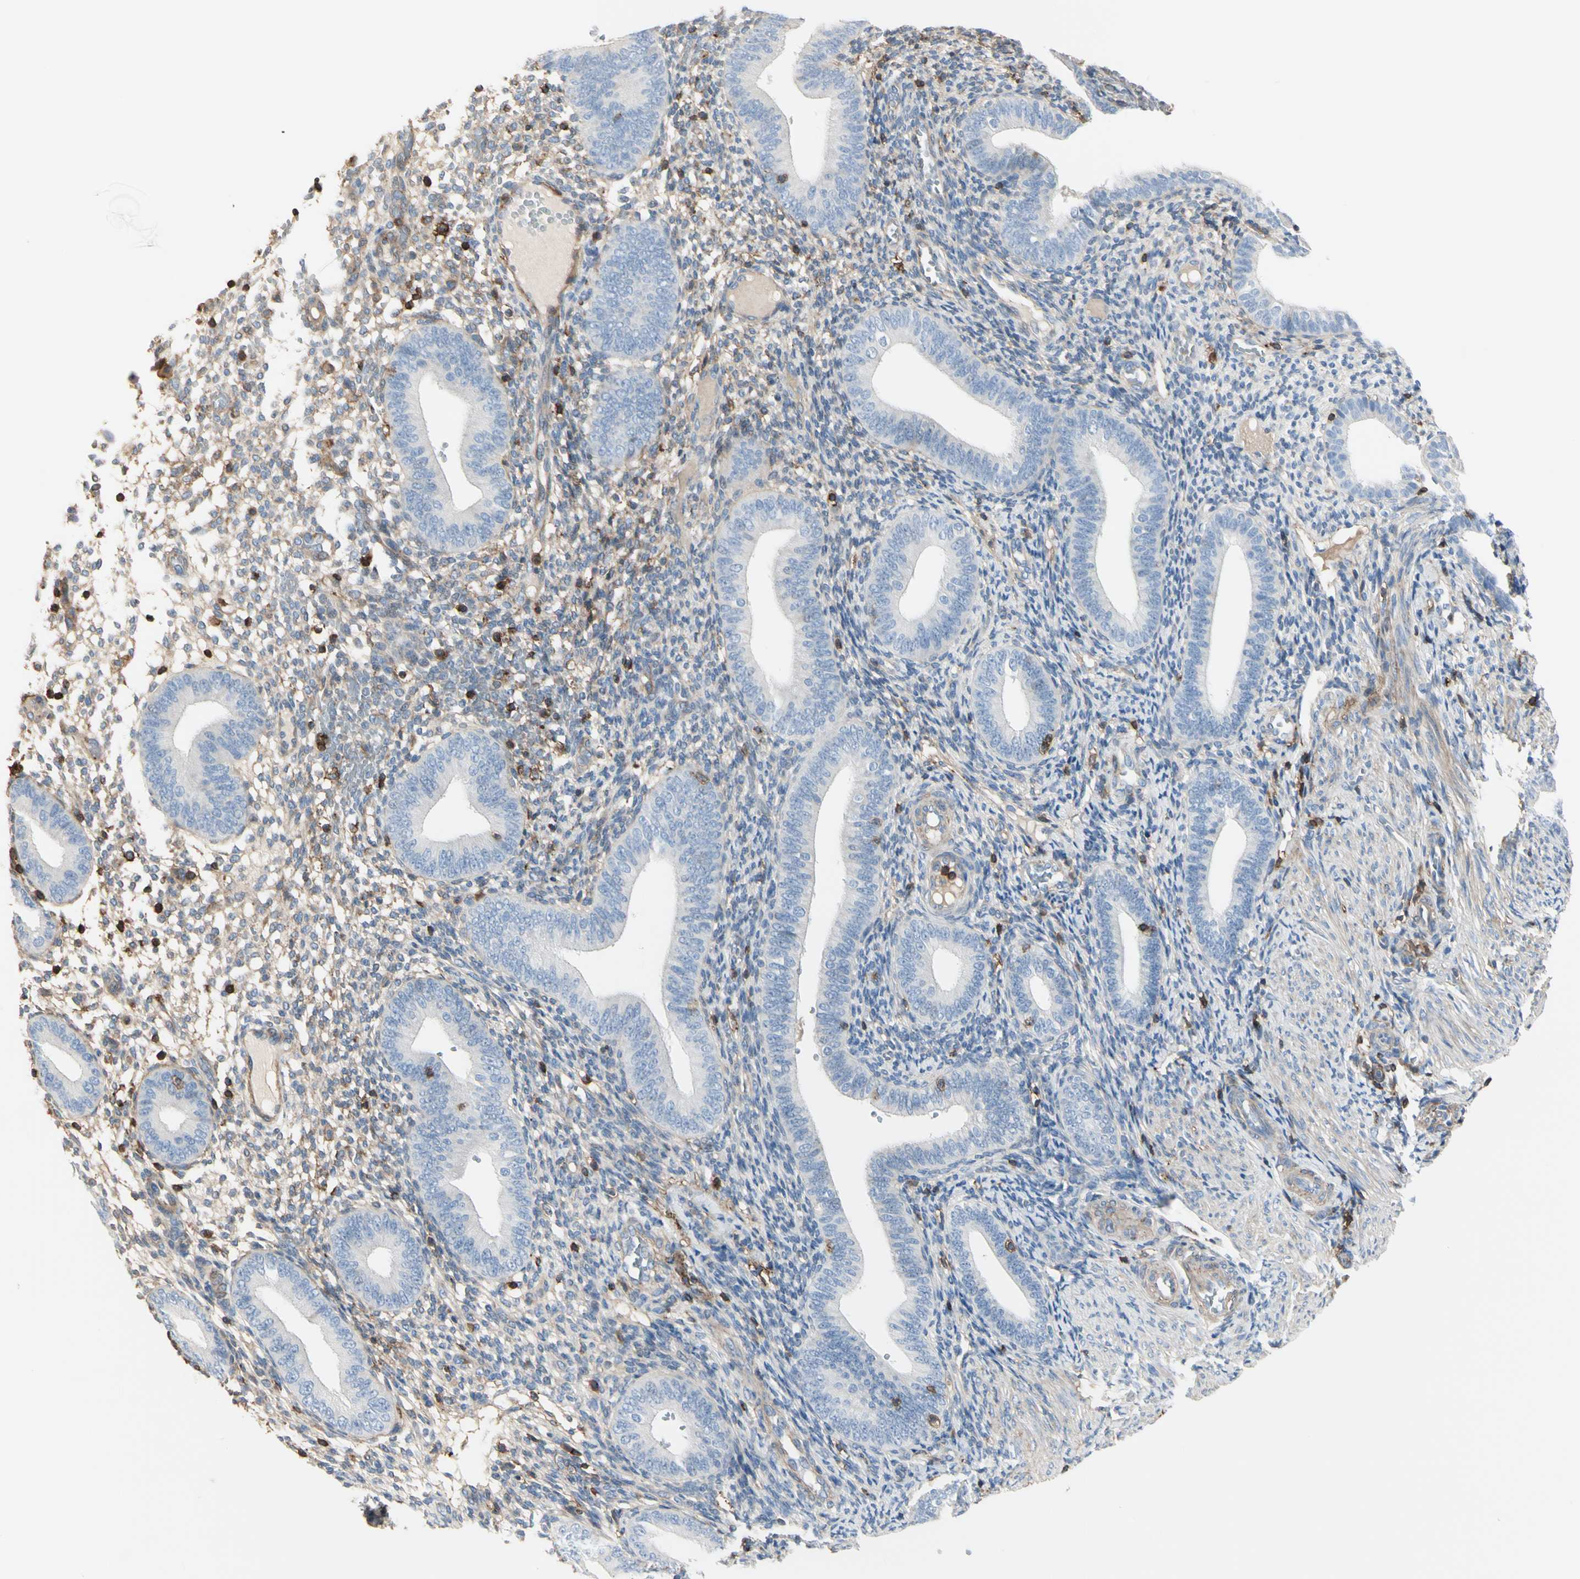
{"staining": {"intensity": "moderate", "quantity": "25%-75%", "location": "cytoplasmic/membranous"}, "tissue": "endometrium", "cell_type": "Cells in endometrial stroma", "image_type": "normal", "snomed": [{"axis": "morphology", "description": "Normal tissue, NOS"}, {"axis": "topography", "description": "Endometrium"}], "caption": "Protein staining of normal endometrium shows moderate cytoplasmic/membranous staining in approximately 25%-75% of cells in endometrial stroma.", "gene": "CLEC2B", "patient": {"sex": "female", "age": 42}}